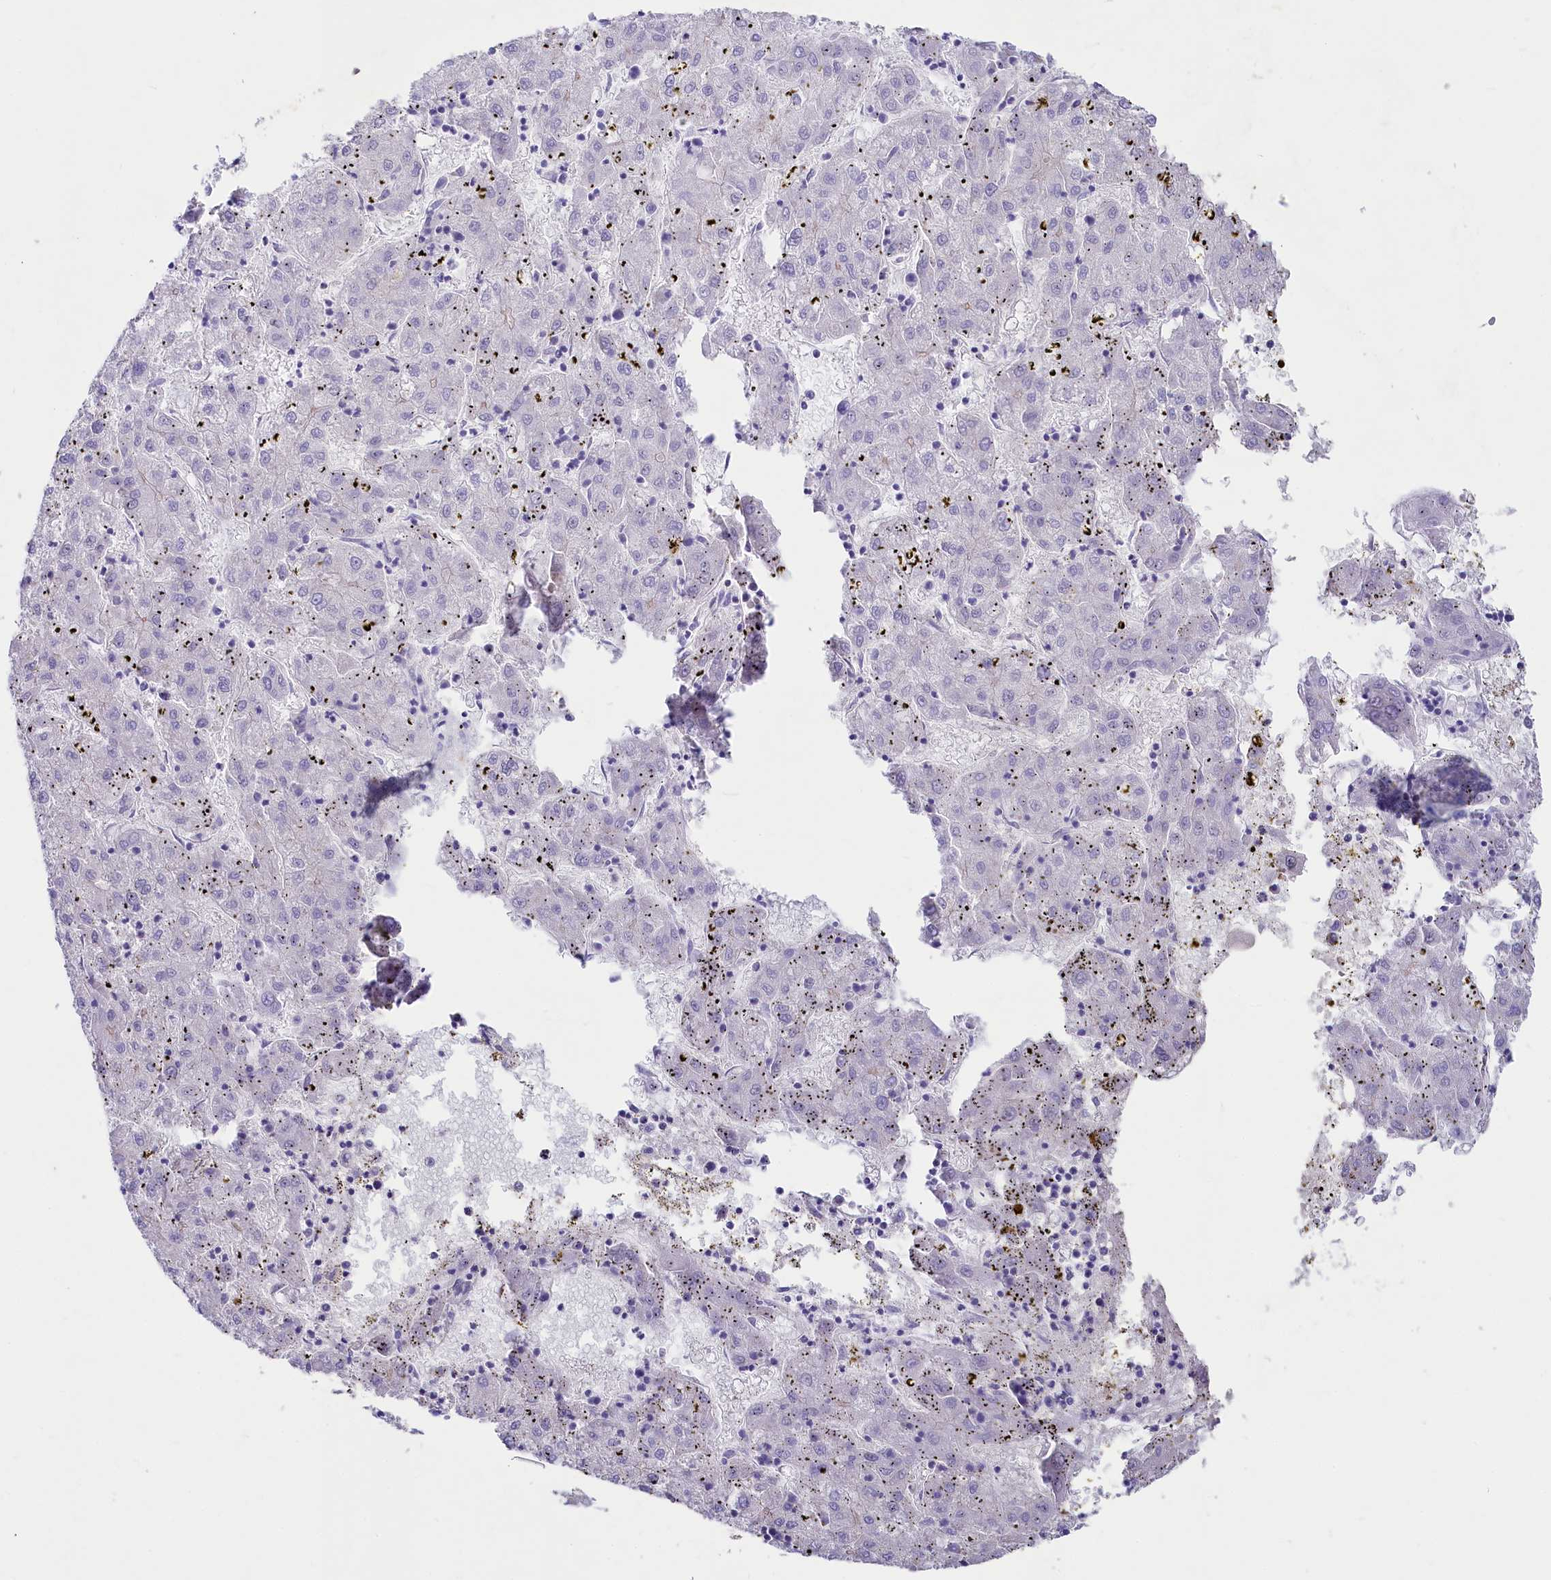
{"staining": {"intensity": "negative", "quantity": "none", "location": "none"}, "tissue": "liver cancer", "cell_type": "Tumor cells", "image_type": "cancer", "snomed": [{"axis": "morphology", "description": "Carcinoma, Hepatocellular, NOS"}, {"axis": "topography", "description": "Liver"}], "caption": "Immunohistochemistry photomicrograph of neoplastic tissue: liver hepatocellular carcinoma stained with DAB exhibits no significant protein staining in tumor cells.", "gene": "VPS26B", "patient": {"sex": "male", "age": 72}}